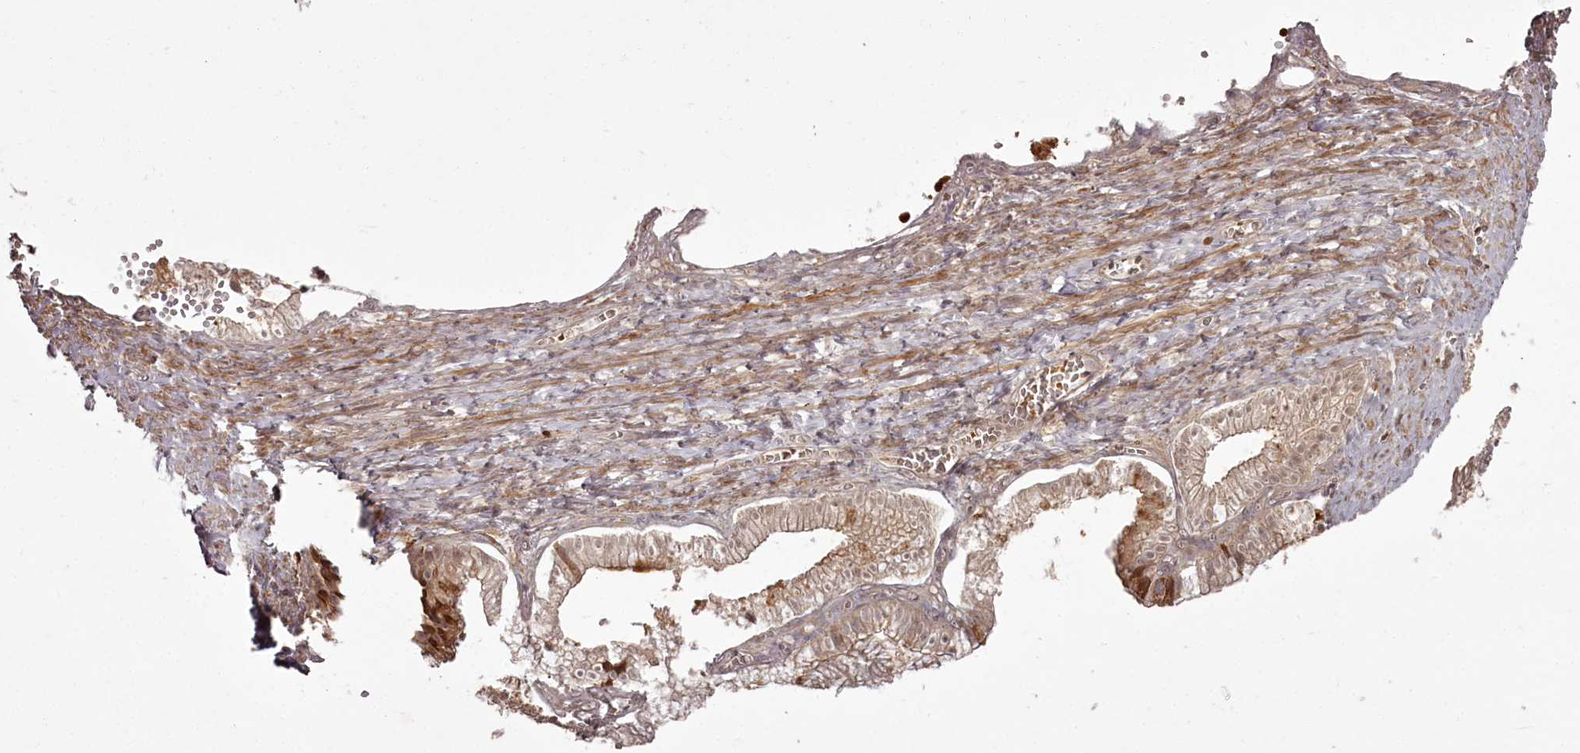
{"staining": {"intensity": "negative", "quantity": "none", "location": "none"}, "tissue": "adipose tissue", "cell_type": "Adipocytes", "image_type": "normal", "snomed": [{"axis": "morphology", "description": "Normal tissue, NOS"}, {"axis": "topography", "description": "Gallbladder"}, {"axis": "topography", "description": "Peripheral nerve tissue"}], "caption": "High power microscopy image of an immunohistochemistry (IHC) micrograph of benign adipose tissue, revealing no significant expression in adipocytes. (IHC, brightfield microscopy, high magnification).", "gene": "PCBP2", "patient": {"sex": "male", "age": 38}}